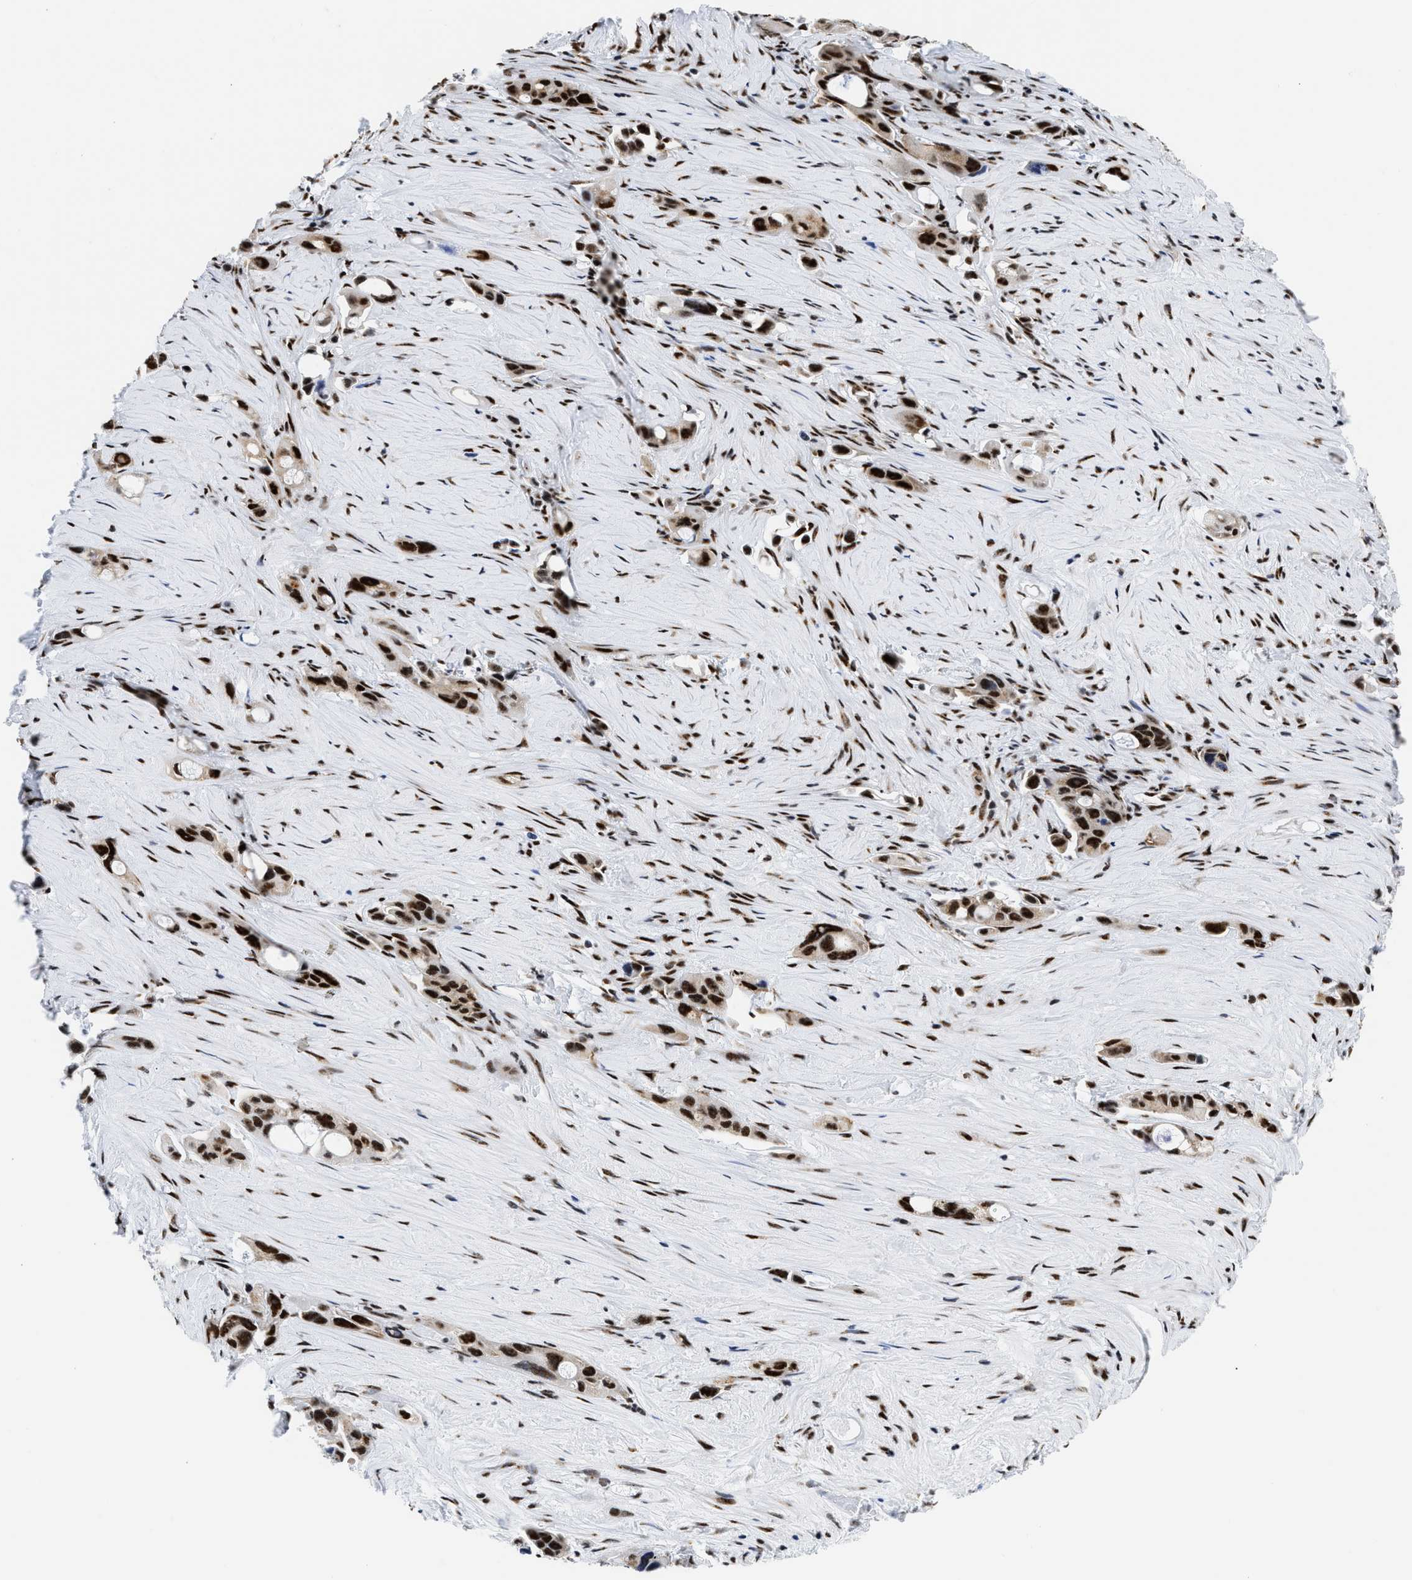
{"staining": {"intensity": "strong", "quantity": ">75%", "location": "nuclear"}, "tissue": "pancreatic cancer", "cell_type": "Tumor cells", "image_type": "cancer", "snomed": [{"axis": "morphology", "description": "Adenocarcinoma, NOS"}, {"axis": "topography", "description": "Pancreas"}], "caption": "Strong nuclear protein staining is present in approximately >75% of tumor cells in adenocarcinoma (pancreatic). (Stains: DAB (3,3'-diaminobenzidine) in brown, nuclei in blue, Microscopy: brightfield microscopy at high magnification).", "gene": "RBM8A", "patient": {"sex": "male", "age": 53}}